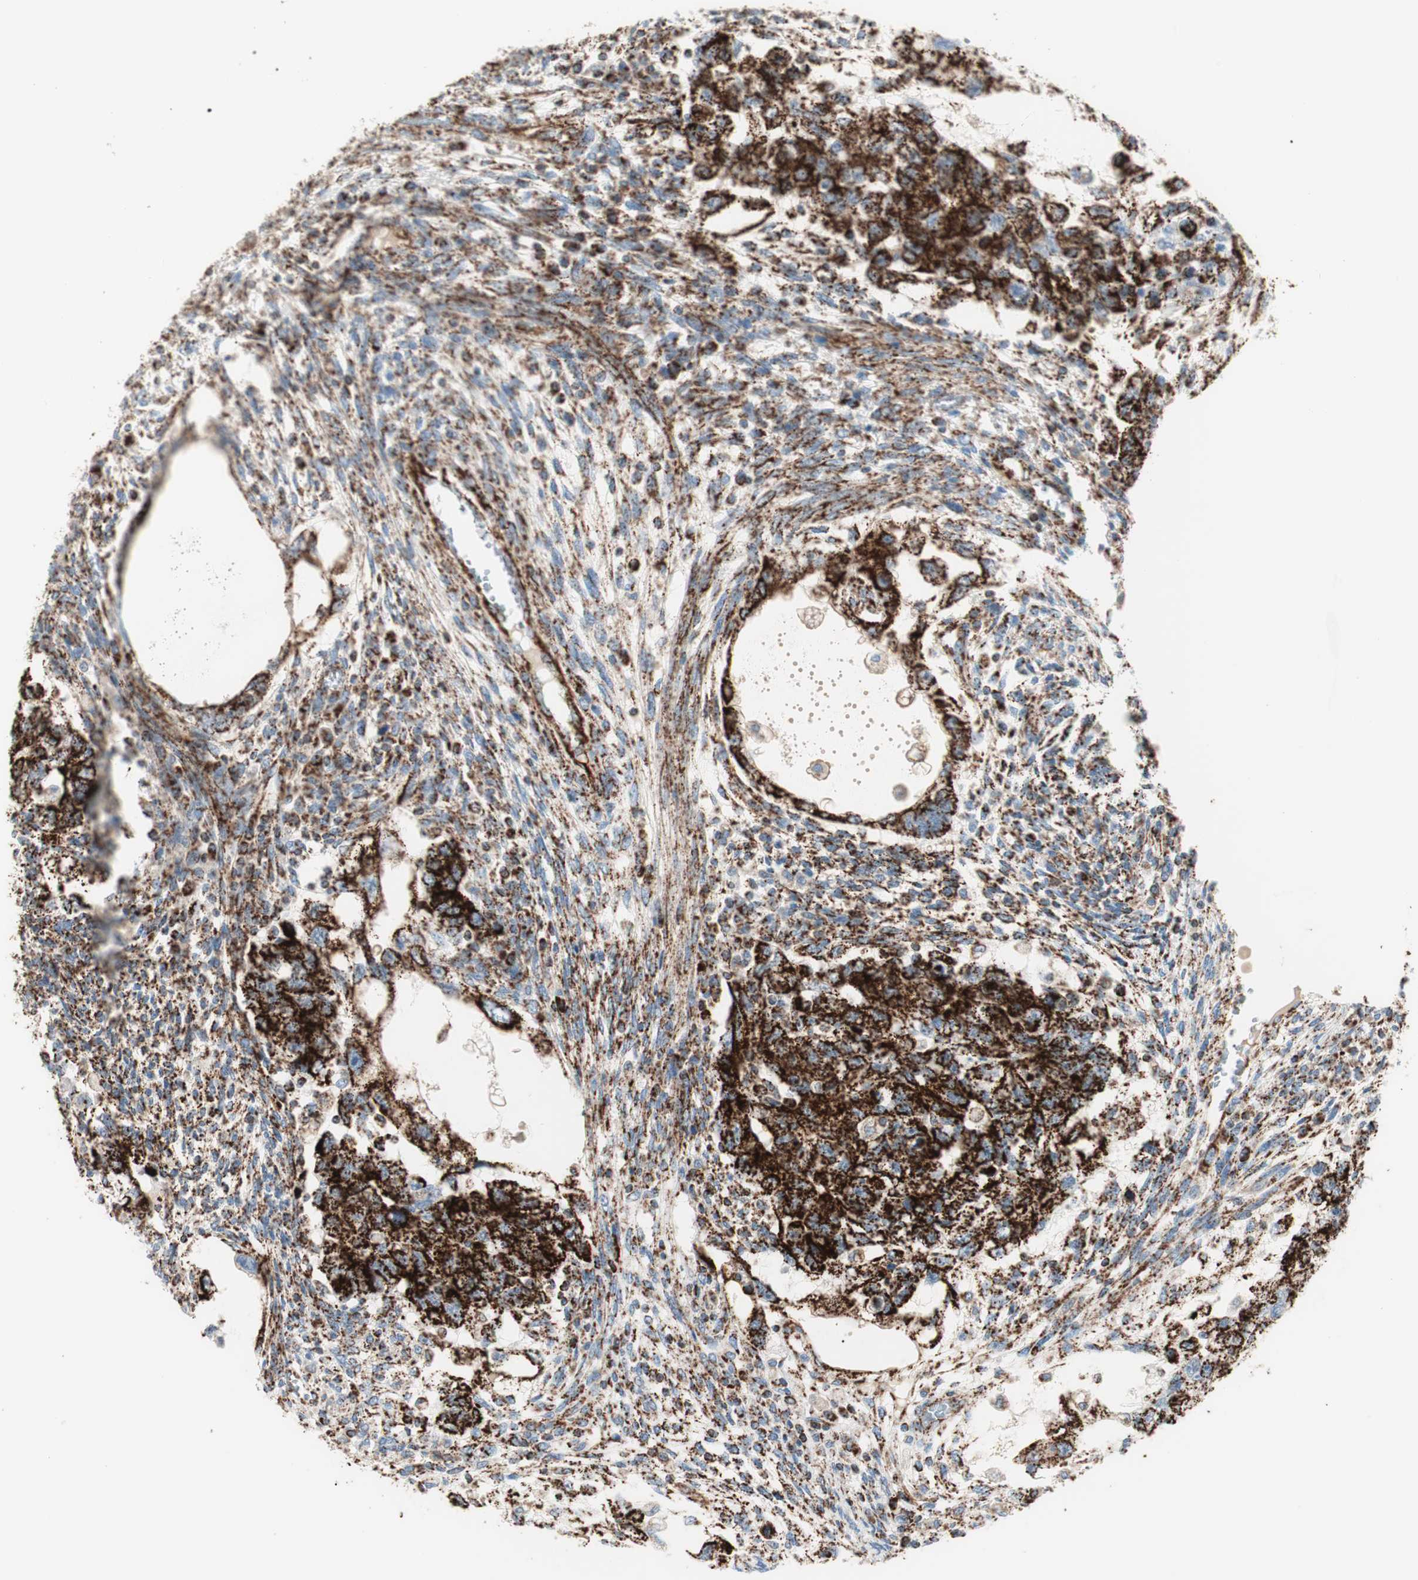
{"staining": {"intensity": "strong", "quantity": ">75%", "location": "cytoplasmic/membranous"}, "tissue": "testis cancer", "cell_type": "Tumor cells", "image_type": "cancer", "snomed": [{"axis": "morphology", "description": "Normal tissue, NOS"}, {"axis": "morphology", "description": "Carcinoma, Embryonal, NOS"}, {"axis": "topography", "description": "Testis"}], "caption": "A high-resolution histopathology image shows immunohistochemistry staining of testis cancer (embryonal carcinoma), which exhibits strong cytoplasmic/membranous staining in approximately >75% of tumor cells.", "gene": "TOMM20", "patient": {"sex": "male", "age": 36}}